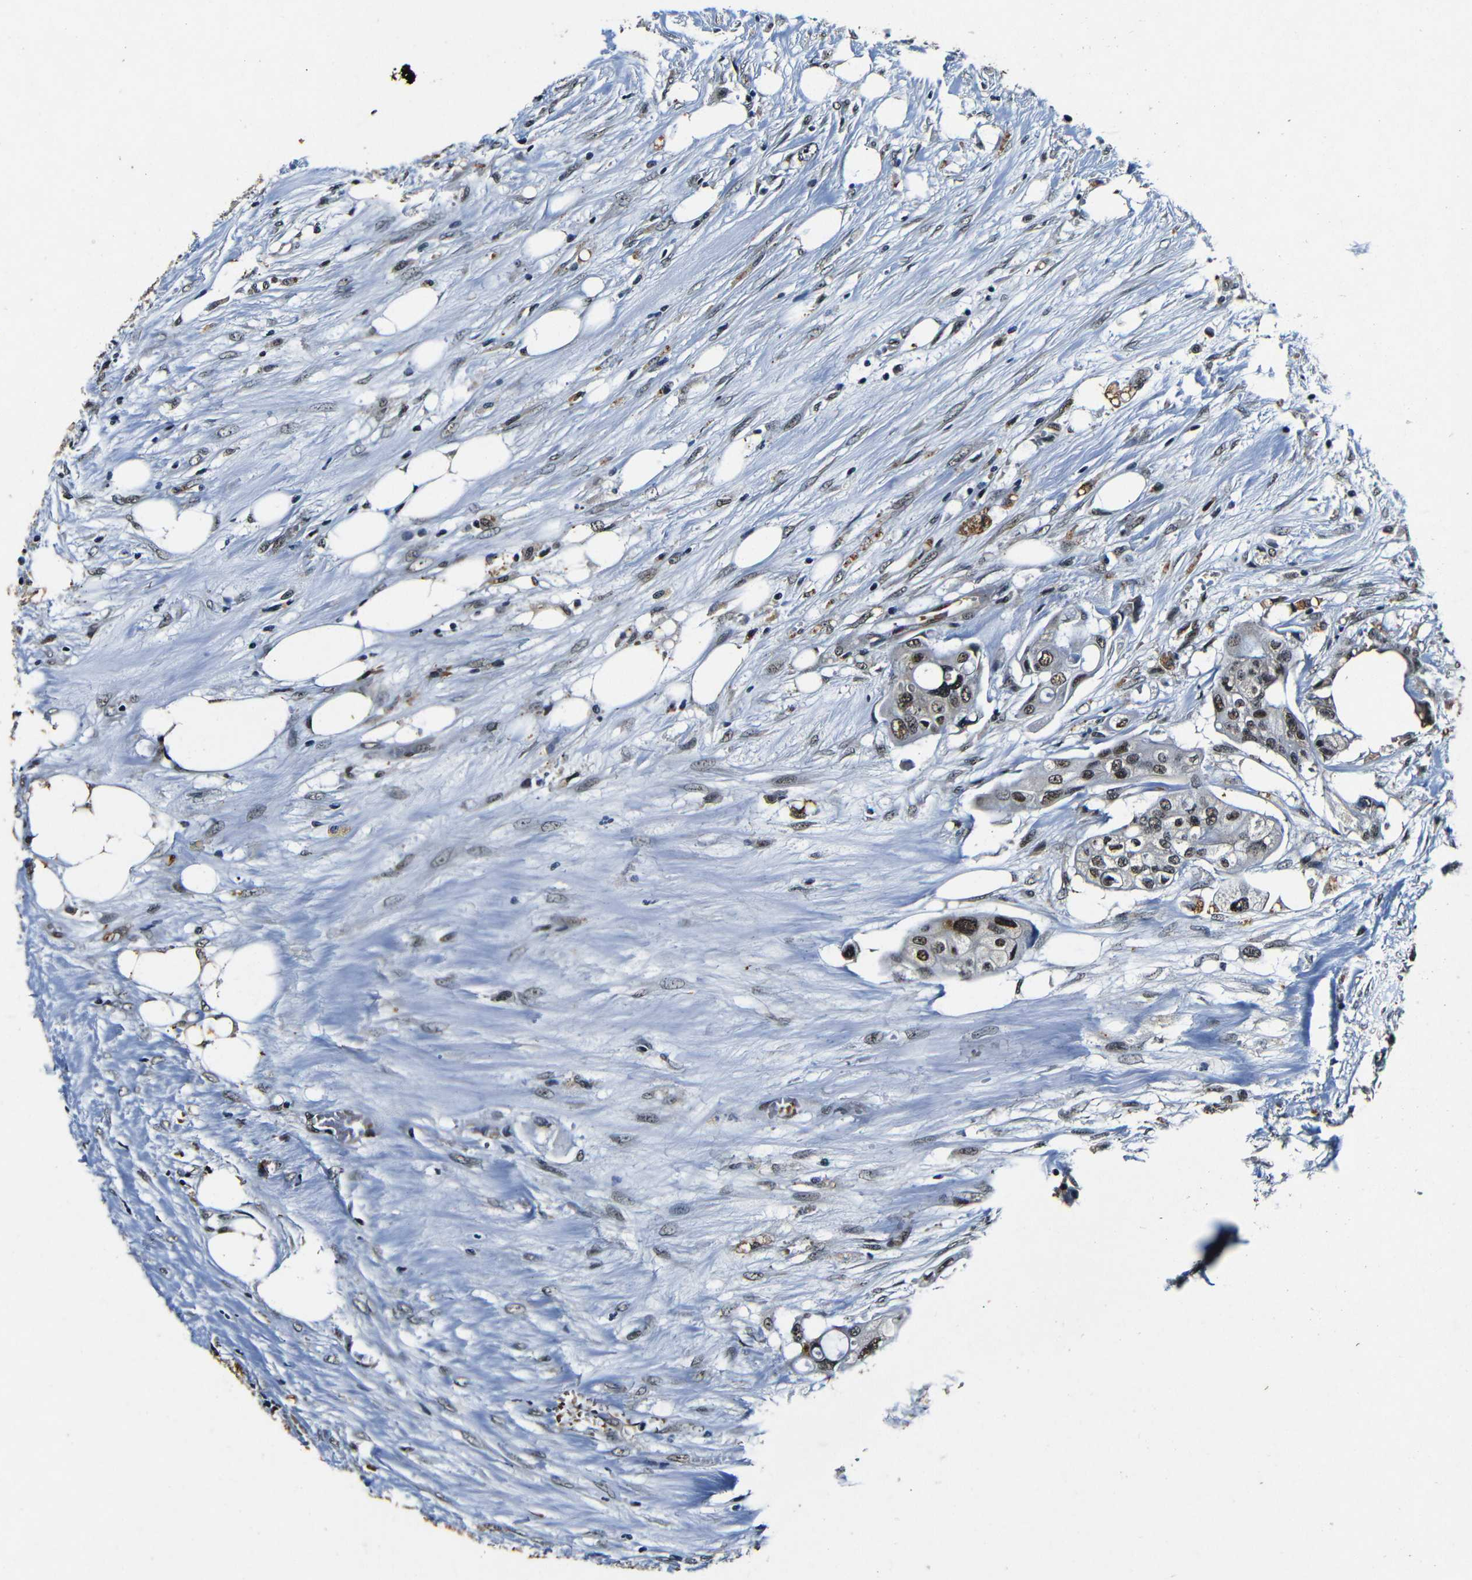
{"staining": {"intensity": "moderate", "quantity": ">75%", "location": "nuclear"}, "tissue": "colorectal cancer", "cell_type": "Tumor cells", "image_type": "cancer", "snomed": [{"axis": "morphology", "description": "Adenocarcinoma, NOS"}, {"axis": "topography", "description": "Colon"}], "caption": "An image of human adenocarcinoma (colorectal) stained for a protein reveals moderate nuclear brown staining in tumor cells. (DAB (3,3'-diaminobenzidine) = brown stain, brightfield microscopy at high magnification).", "gene": "FOXD4", "patient": {"sex": "female", "age": 57}}